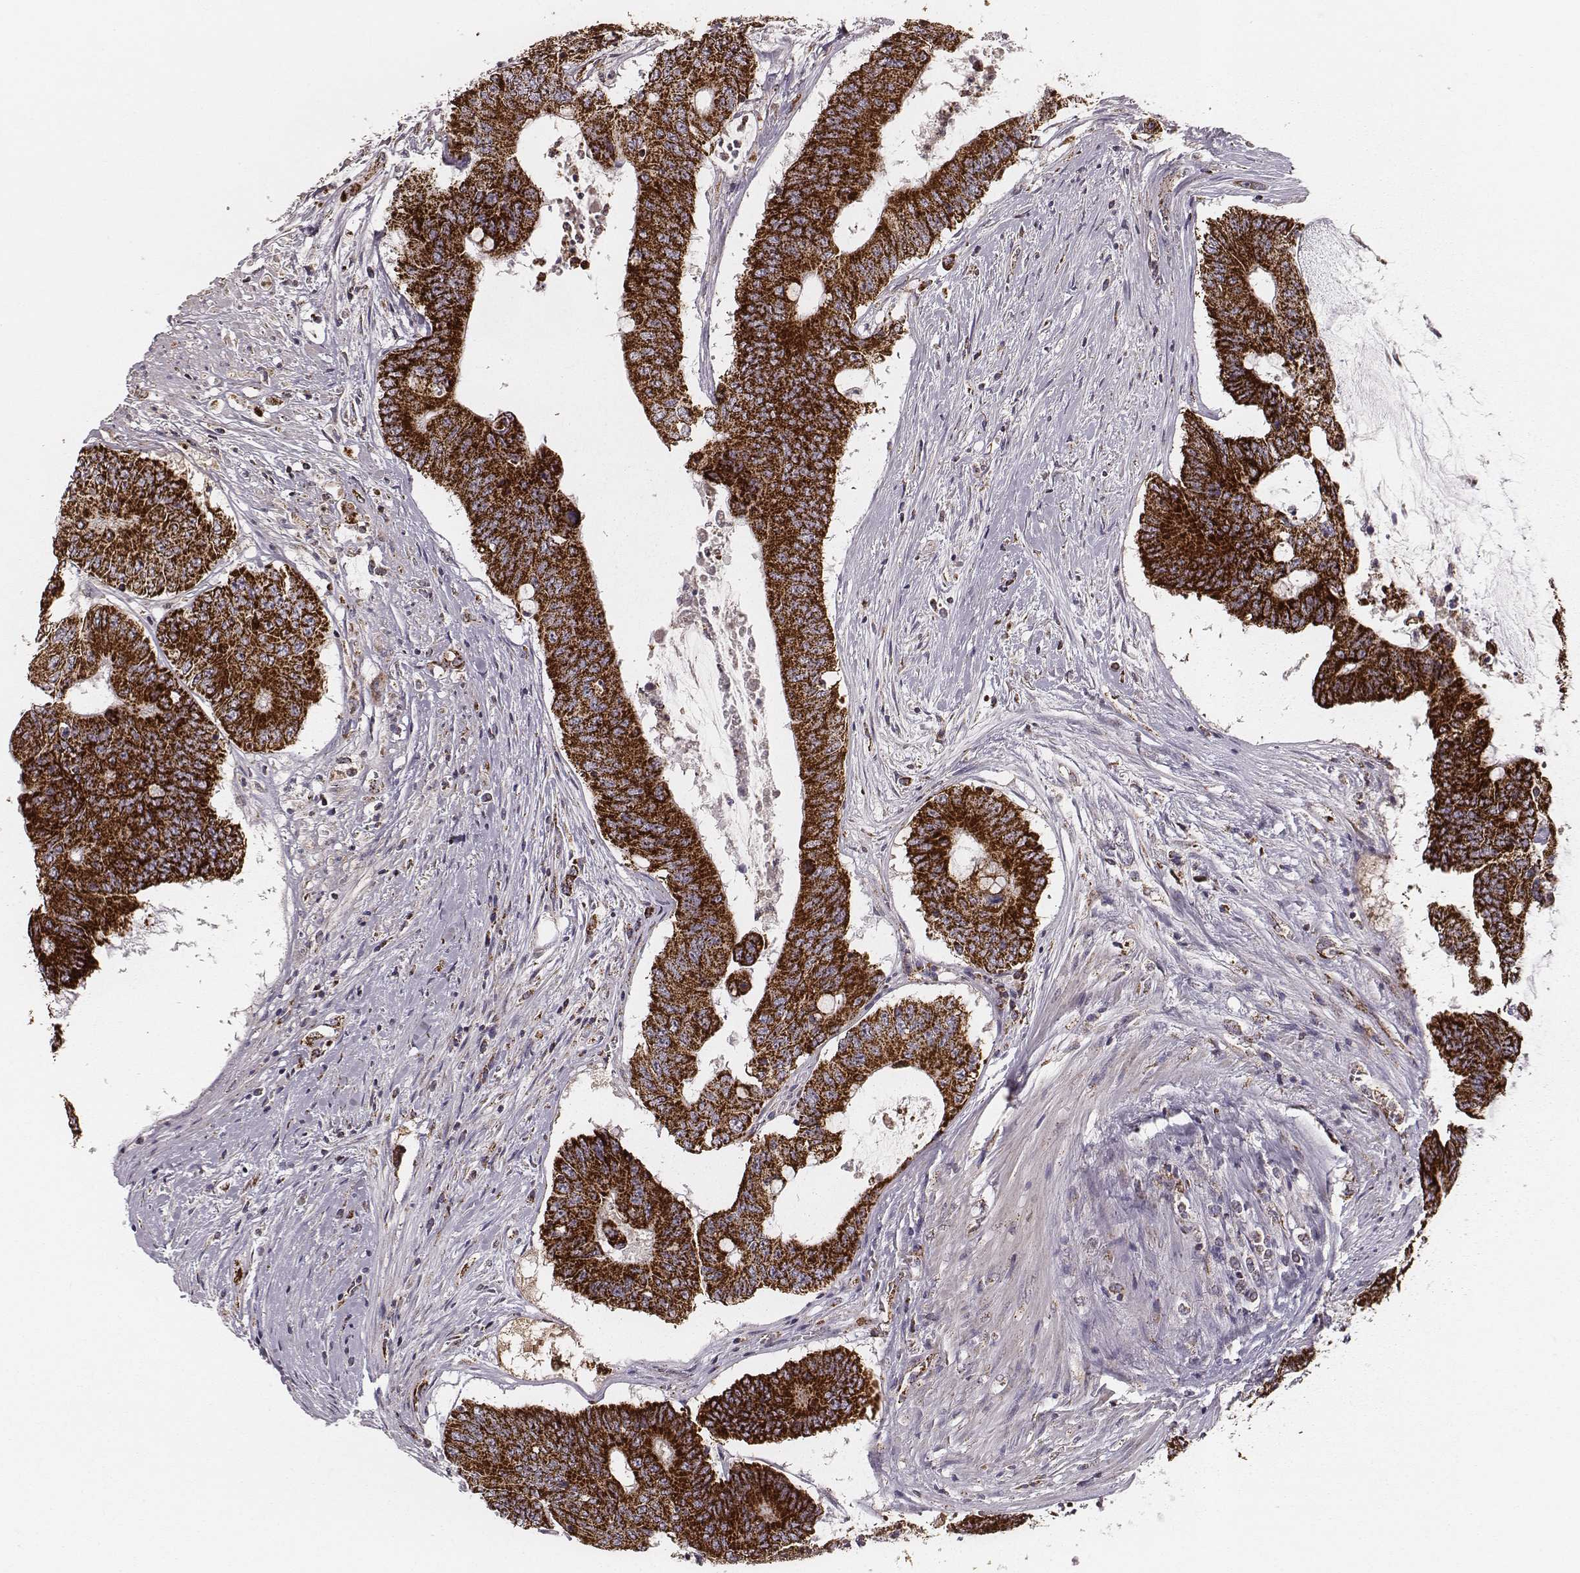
{"staining": {"intensity": "strong", "quantity": ">75%", "location": "cytoplasmic/membranous"}, "tissue": "colorectal cancer", "cell_type": "Tumor cells", "image_type": "cancer", "snomed": [{"axis": "morphology", "description": "Adenocarcinoma, NOS"}, {"axis": "topography", "description": "Rectum"}], "caption": "The image demonstrates a brown stain indicating the presence of a protein in the cytoplasmic/membranous of tumor cells in adenocarcinoma (colorectal).", "gene": "TUFM", "patient": {"sex": "male", "age": 59}}